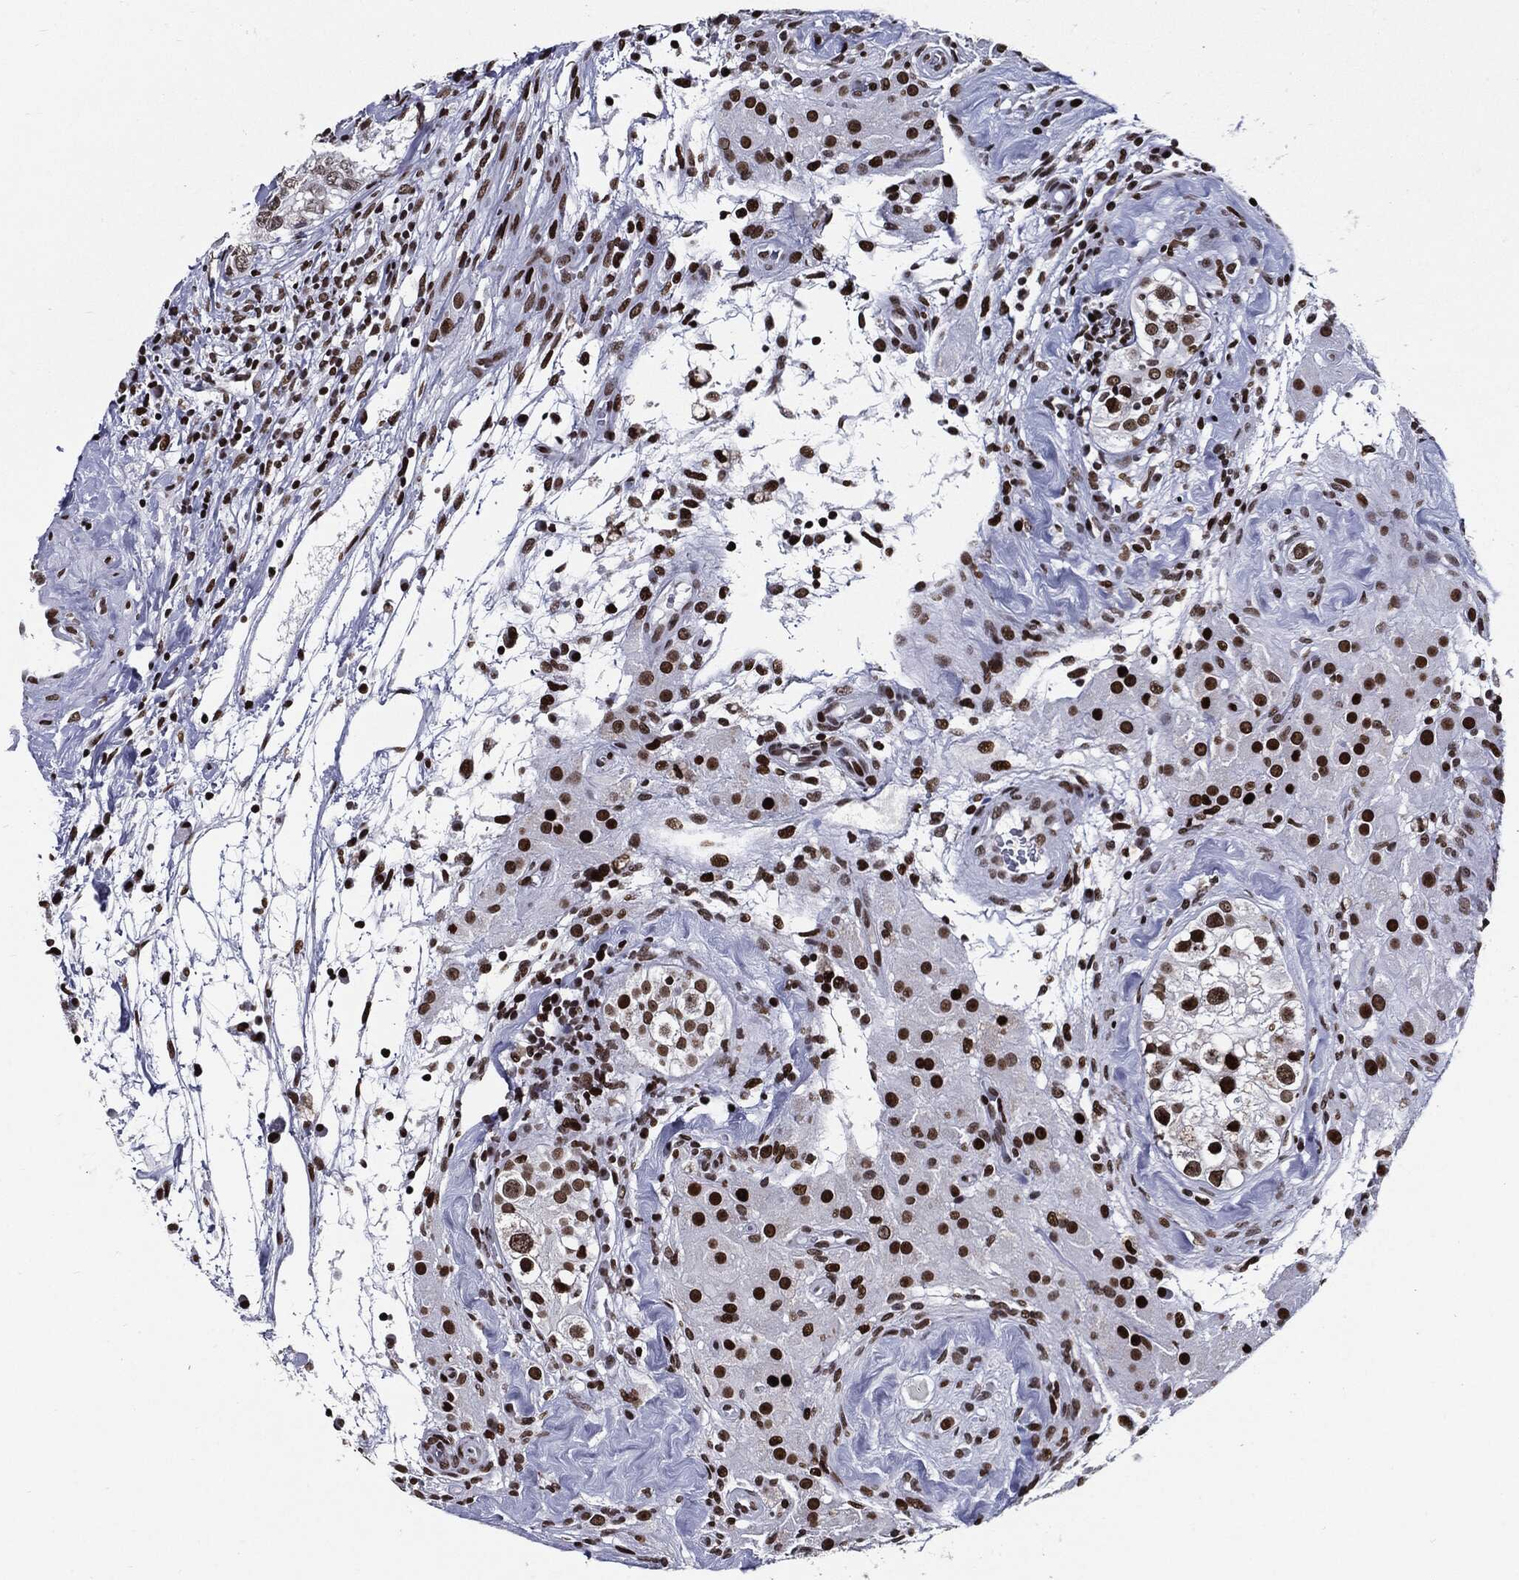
{"staining": {"intensity": "strong", "quantity": "<25%", "location": "nuclear"}, "tissue": "testis cancer", "cell_type": "Tumor cells", "image_type": "cancer", "snomed": [{"axis": "morphology", "description": "Seminoma, NOS"}, {"axis": "topography", "description": "Testis"}], "caption": "The image shows staining of testis cancer, revealing strong nuclear protein expression (brown color) within tumor cells.", "gene": "ZFP91", "patient": {"sex": "male", "age": 34}}